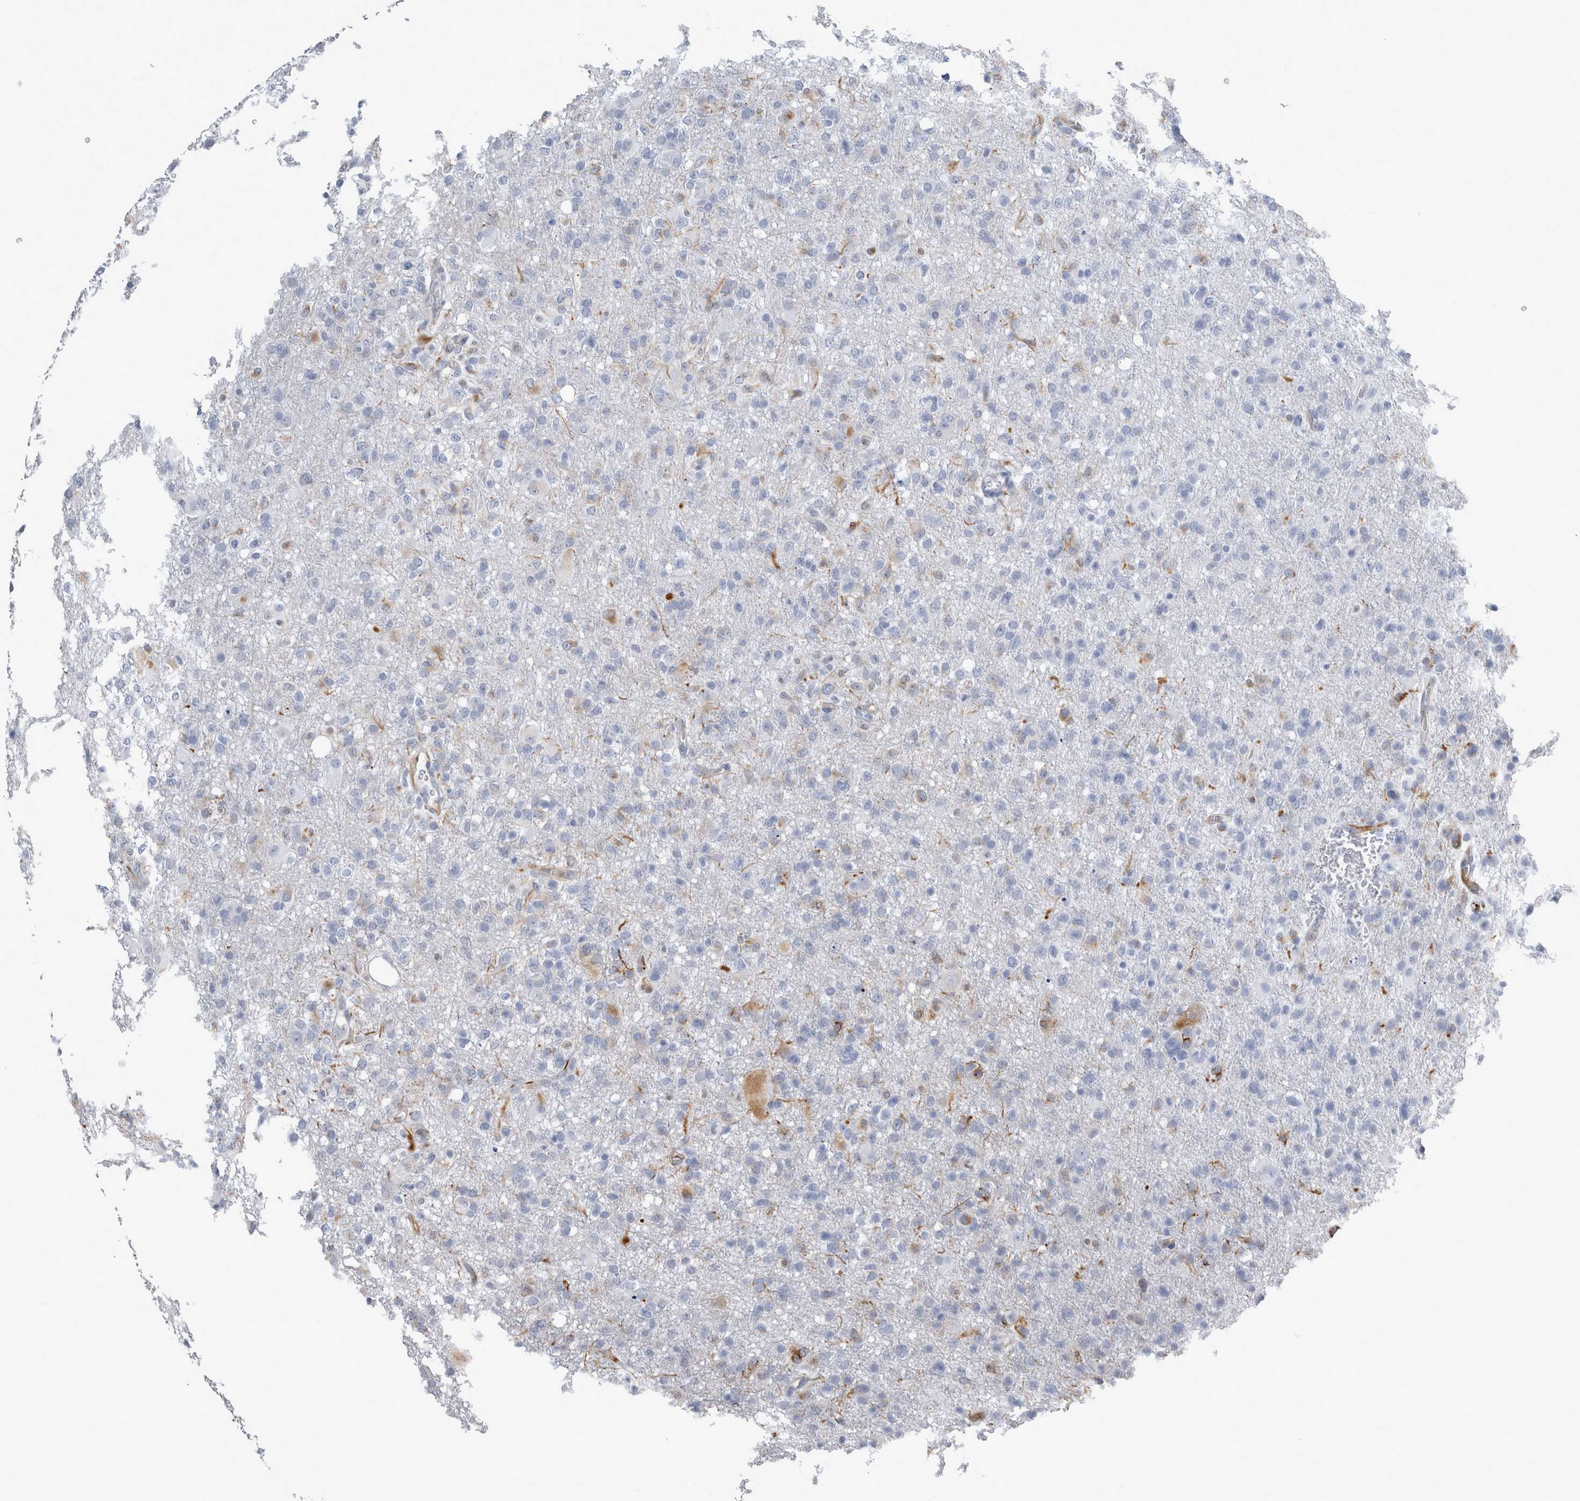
{"staining": {"intensity": "weak", "quantity": "<25%", "location": "cytoplasmic/membranous"}, "tissue": "glioma", "cell_type": "Tumor cells", "image_type": "cancer", "snomed": [{"axis": "morphology", "description": "Glioma, malignant, High grade"}, {"axis": "topography", "description": "Brain"}], "caption": "This is a micrograph of immunohistochemistry (IHC) staining of malignant glioma (high-grade), which shows no staining in tumor cells. (Brightfield microscopy of DAB (3,3'-diaminobenzidine) immunohistochemistry at high magnification).", "gene": "VWDE", "patient": {"sex": "female", "age": 57}}